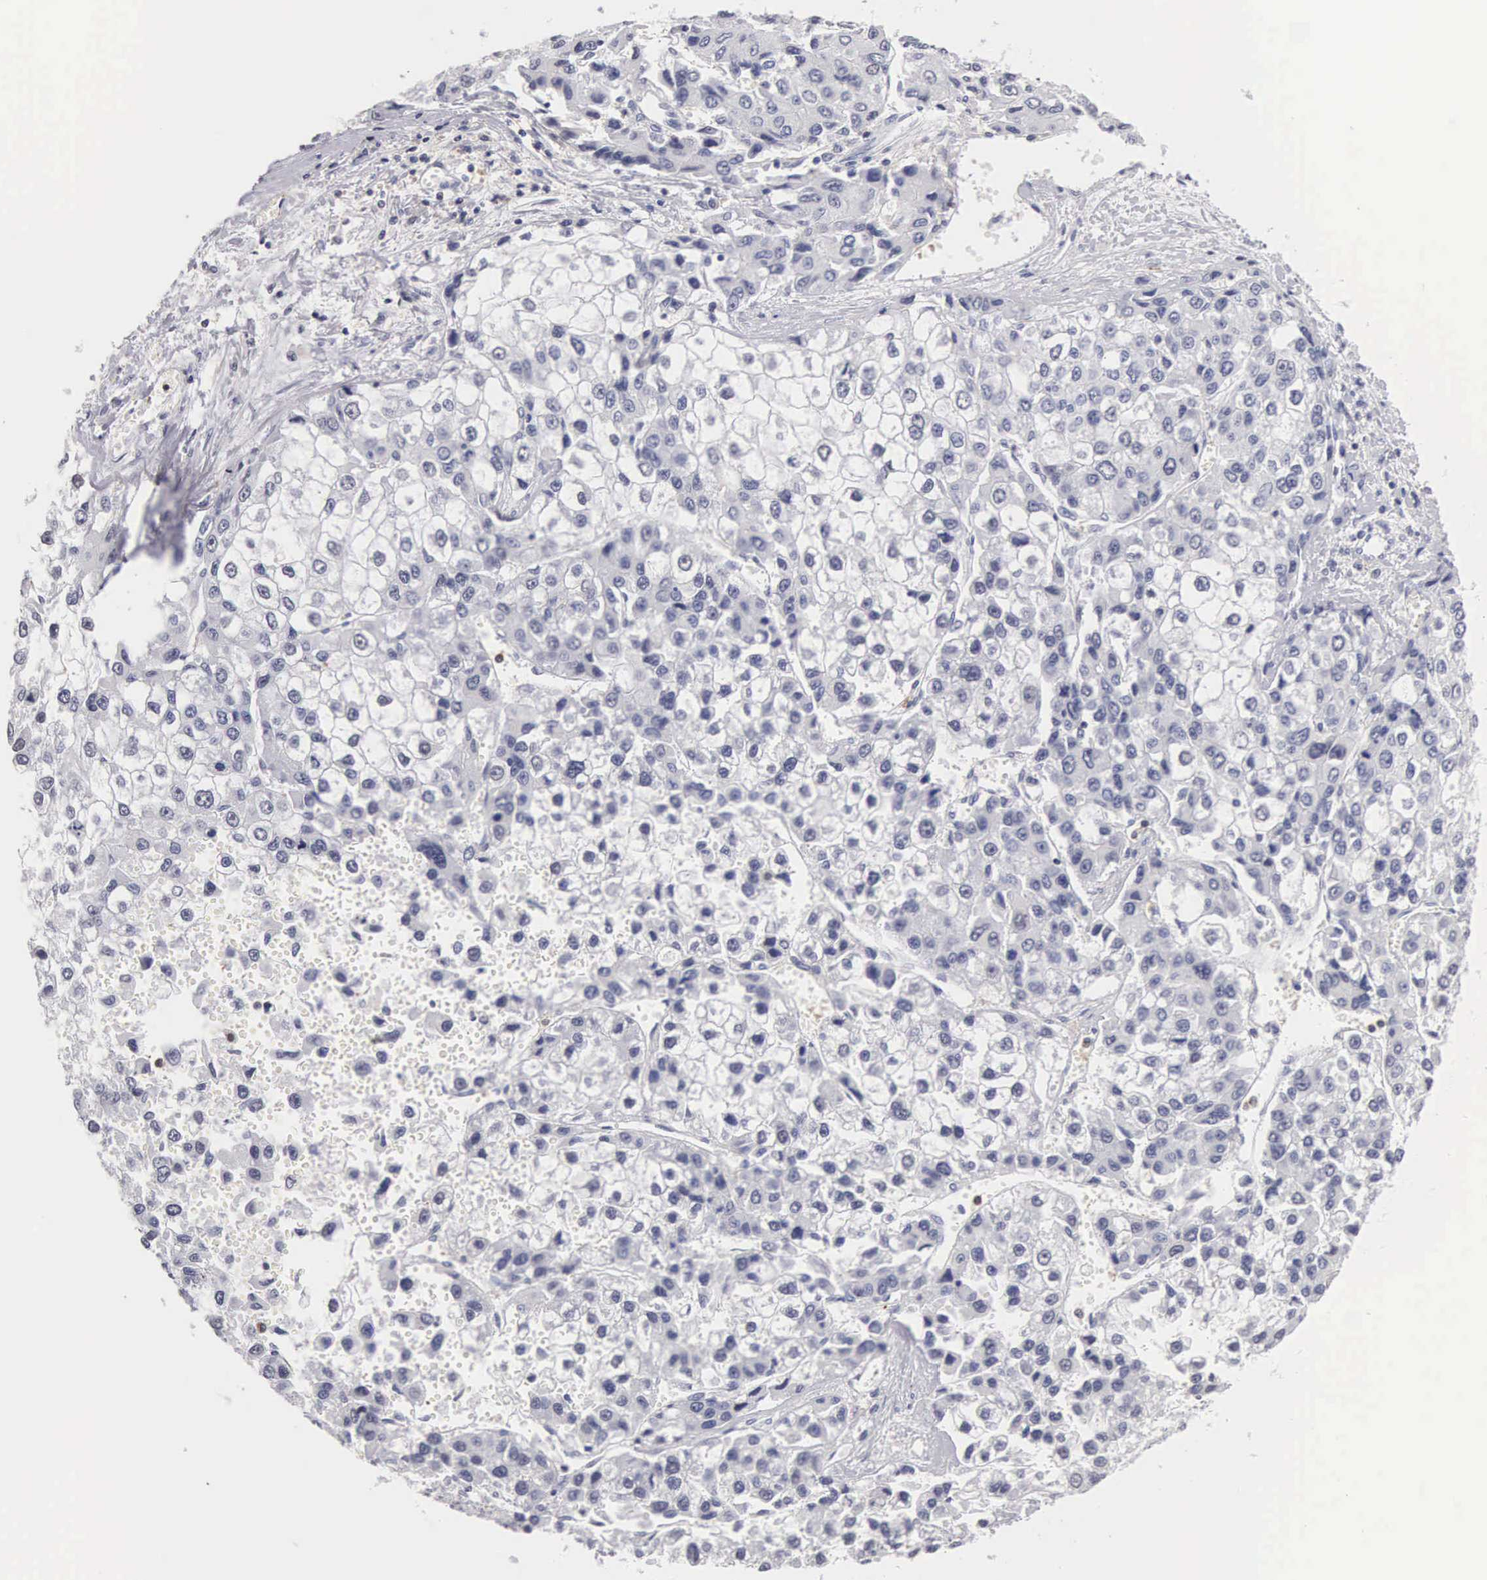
{"staining": {"intensity": "negative", "quantity": "none", "location": "none"}, "tissue": "liver cancer", "cell_type": "Tumor cells", "image_type": "cancer", "snomed": [{"axis": "morphology", "description": "Carcinoma, Hepatocellular, NOS"}, {"axis": "topography", "description": "Liver"}], "caption": "Immunohistochemistry micrograph of neoplastic tissue: human liver hepatocellular carcinoma stained with DAB (3,3'-diaminobenzidine) shows no significant protein positivity in tumor cells.", "gene": "FAM47A", "patient": {"sex": "female", "age": 66}}